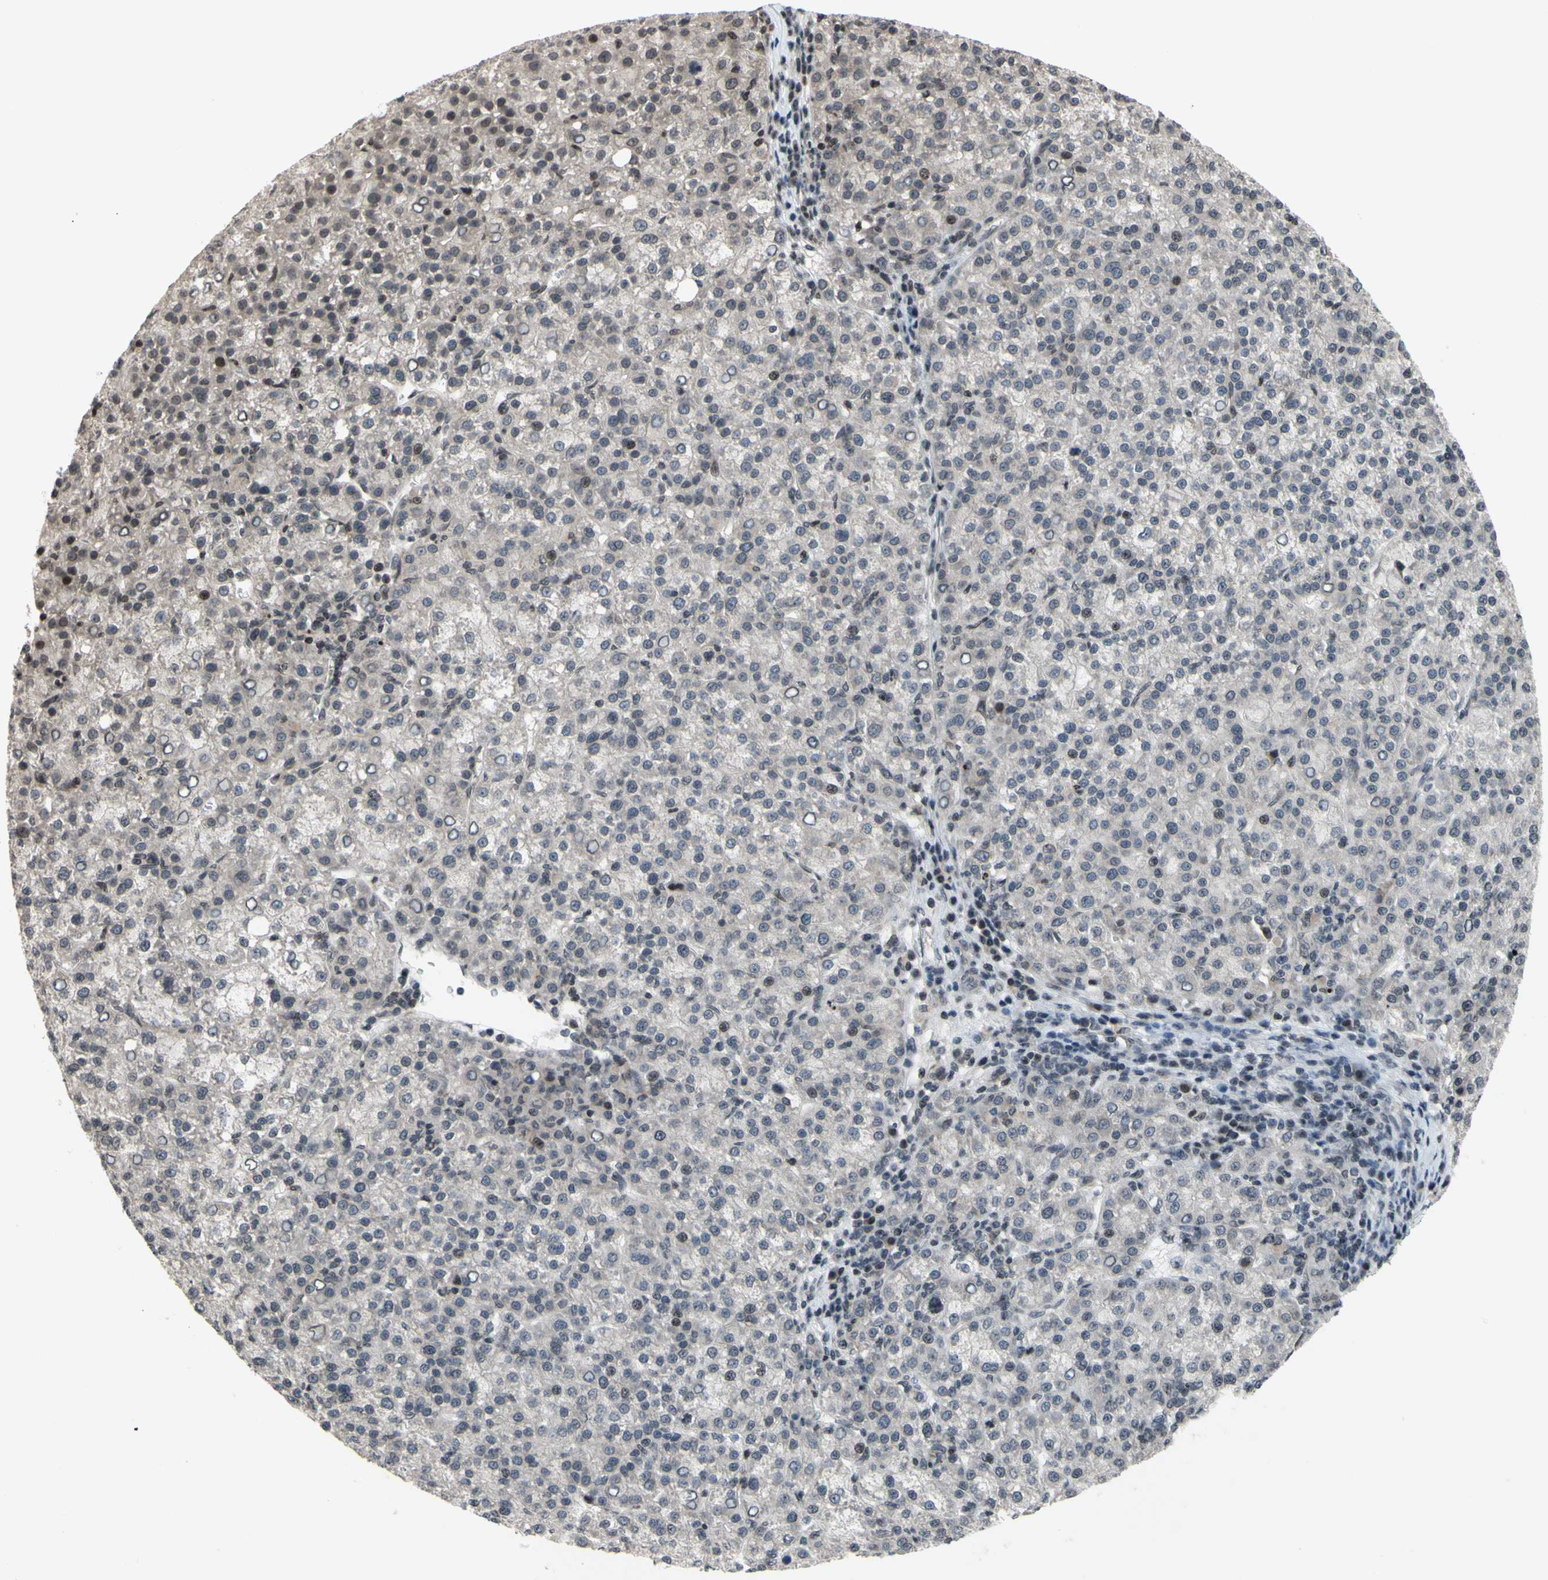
{"staining": {"intensity": "weak", "quantity": "<25%", "location": "cytoplasmic/membranous,nuclear"}, "tissue": "liver cancer", "cell_type": "Tumor cells", "image_type": "cancer", "snomed": [{"axis": "morphology", "description": "Carcinoma, Hepatocellular, NOS"}, {"axis": "topography", "description": "Liver"}], "caption": "A histopathology image of human liver cancer (hepatocellular carcinoma) is negative for staining in tumor cells.", "gene": "XPO1", "patient": {"sex": "female", "age": 58}}